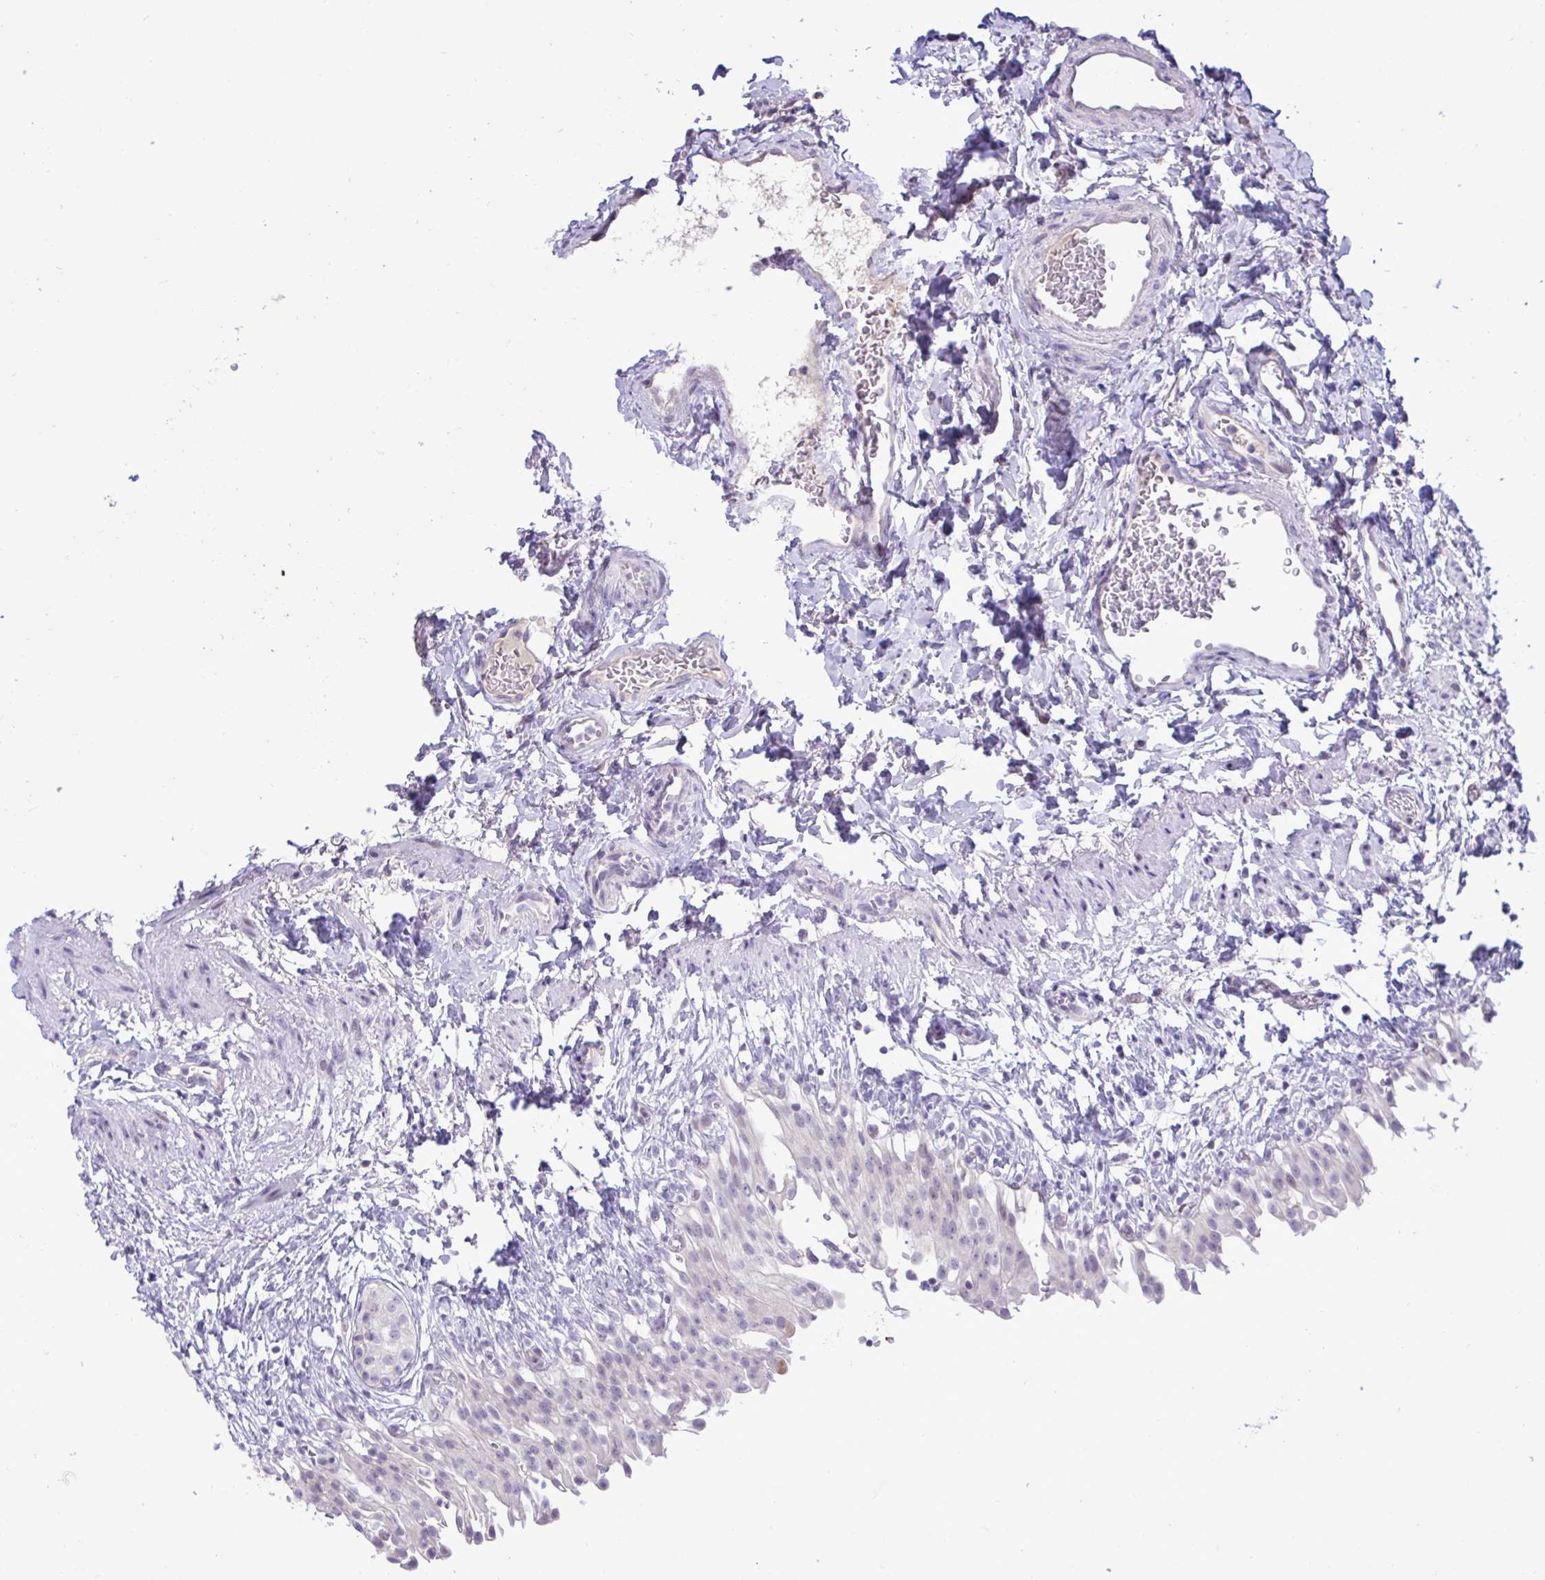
{"staining": {"intensity": "moderate", "quantity": "<25%", "location": "nuclear"}, "tissue": "urinary bladder", "cell_type": "Urothelial cells", "image_type": "normal", "snomed": [{"axis": "morphology", "description": "Normal tissue, NOS"}, {"axis": "topography", "description": "Urinary bladder"}, {"axis": "topography", "description": "Peripheral nerve tissue"}], "caption": "Immunohistochemical staining of benign human urinary bladder shows moderate nuclear protein expression in about <25% of urothelial cells.", "gene": "EPOP", "patient": {"sex": "female", "age": 60}}